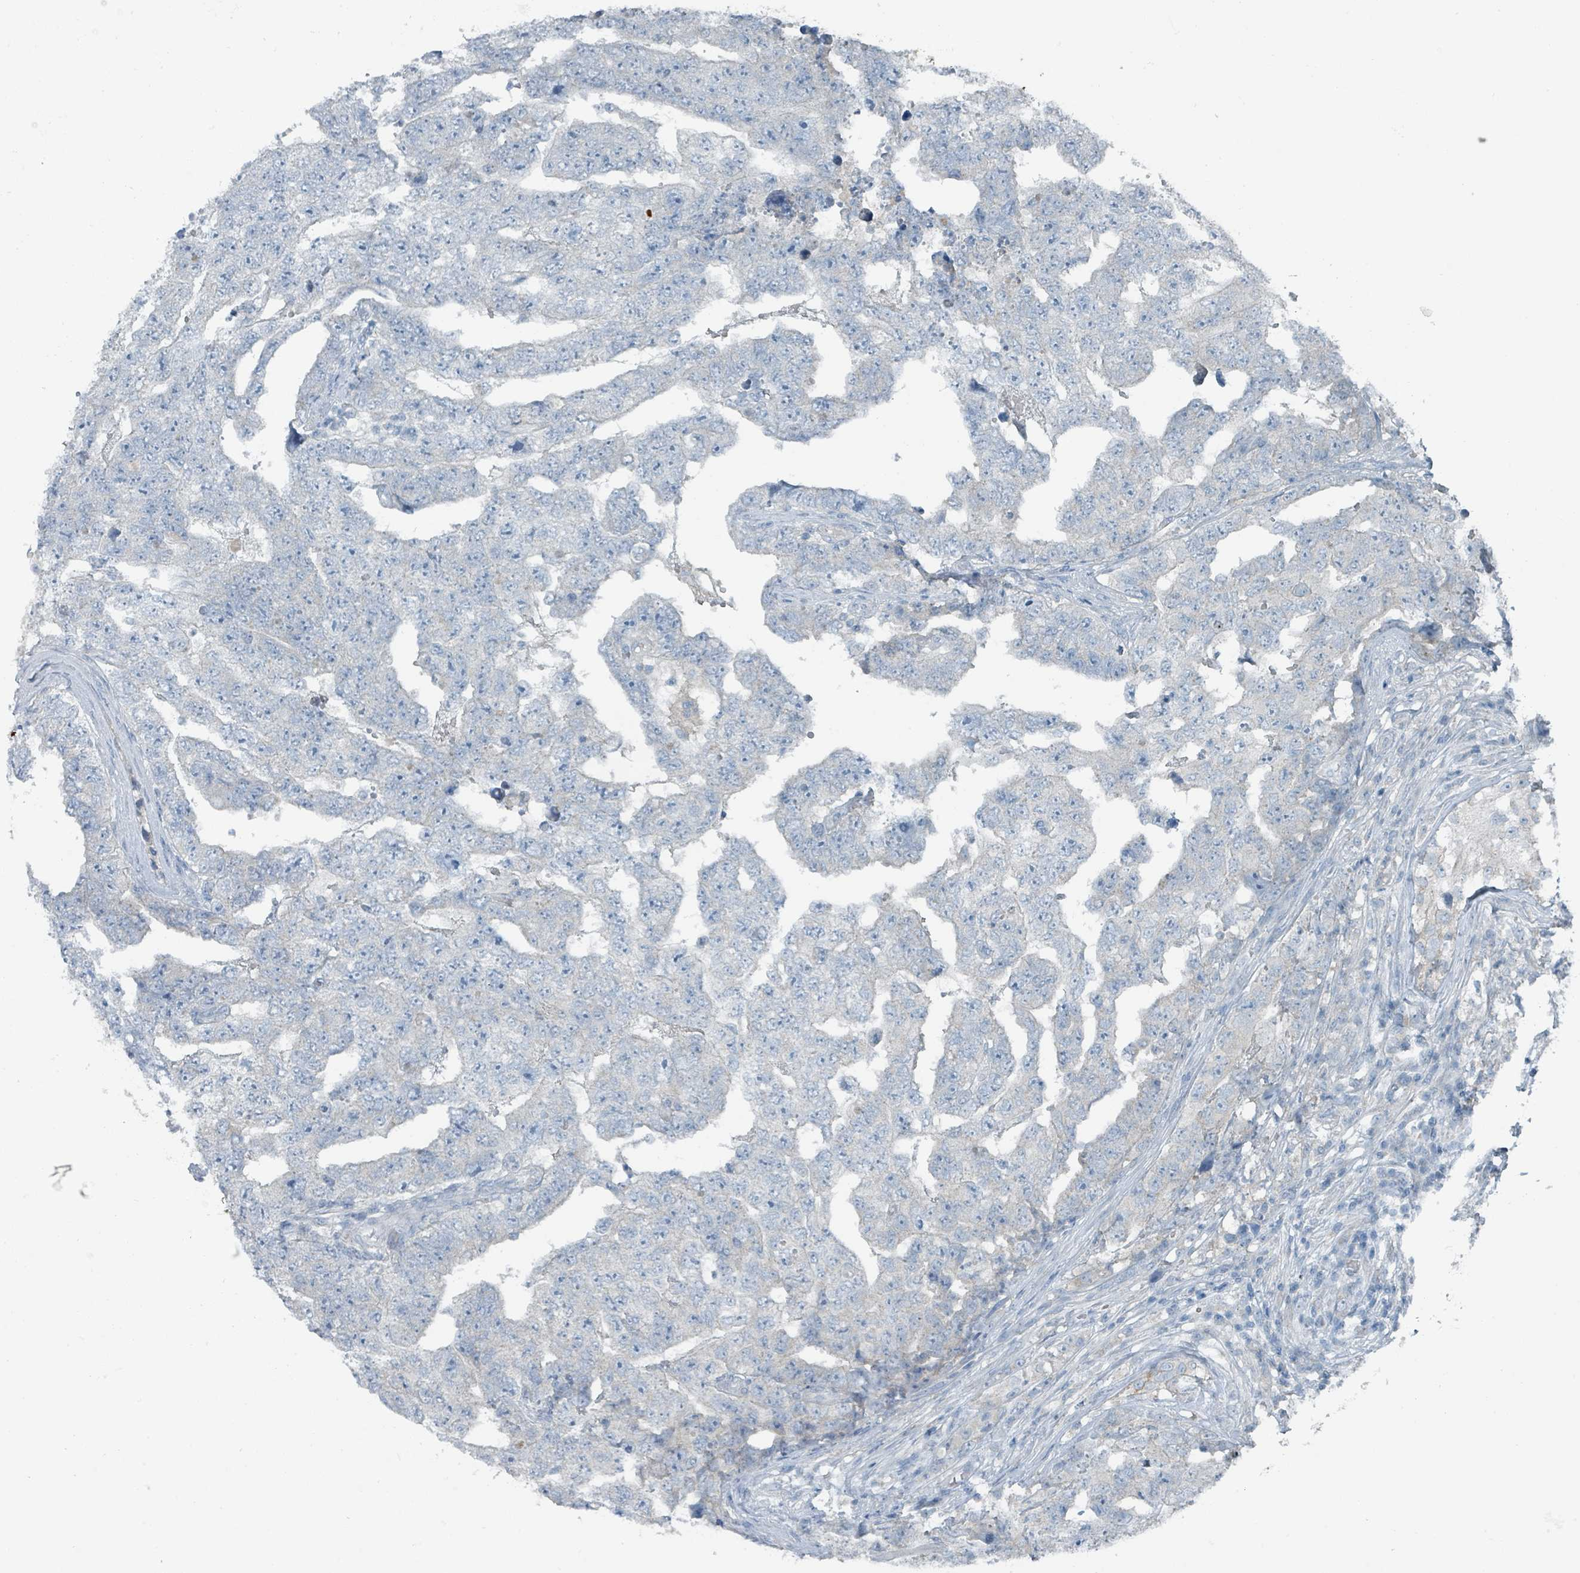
{"staining": {"intensity": "negative", "quantity": "none", "location": "none"}, "tissue": "testis cancer", "cell_type": "Tumor cells", "image_type": "cancer", "snomed": [{"axis": "morphology", "description": "Carcinoma, Embryonal, NOS"}, {"axis": "topography", "description": "Testis"}], "caption": "Testis cancer (embryonal carcinoma) stained for a protein using IHC reveals no staining tumor cells.", "gene": "RASA4", "patient": {"sex": "male", "age": 25}}